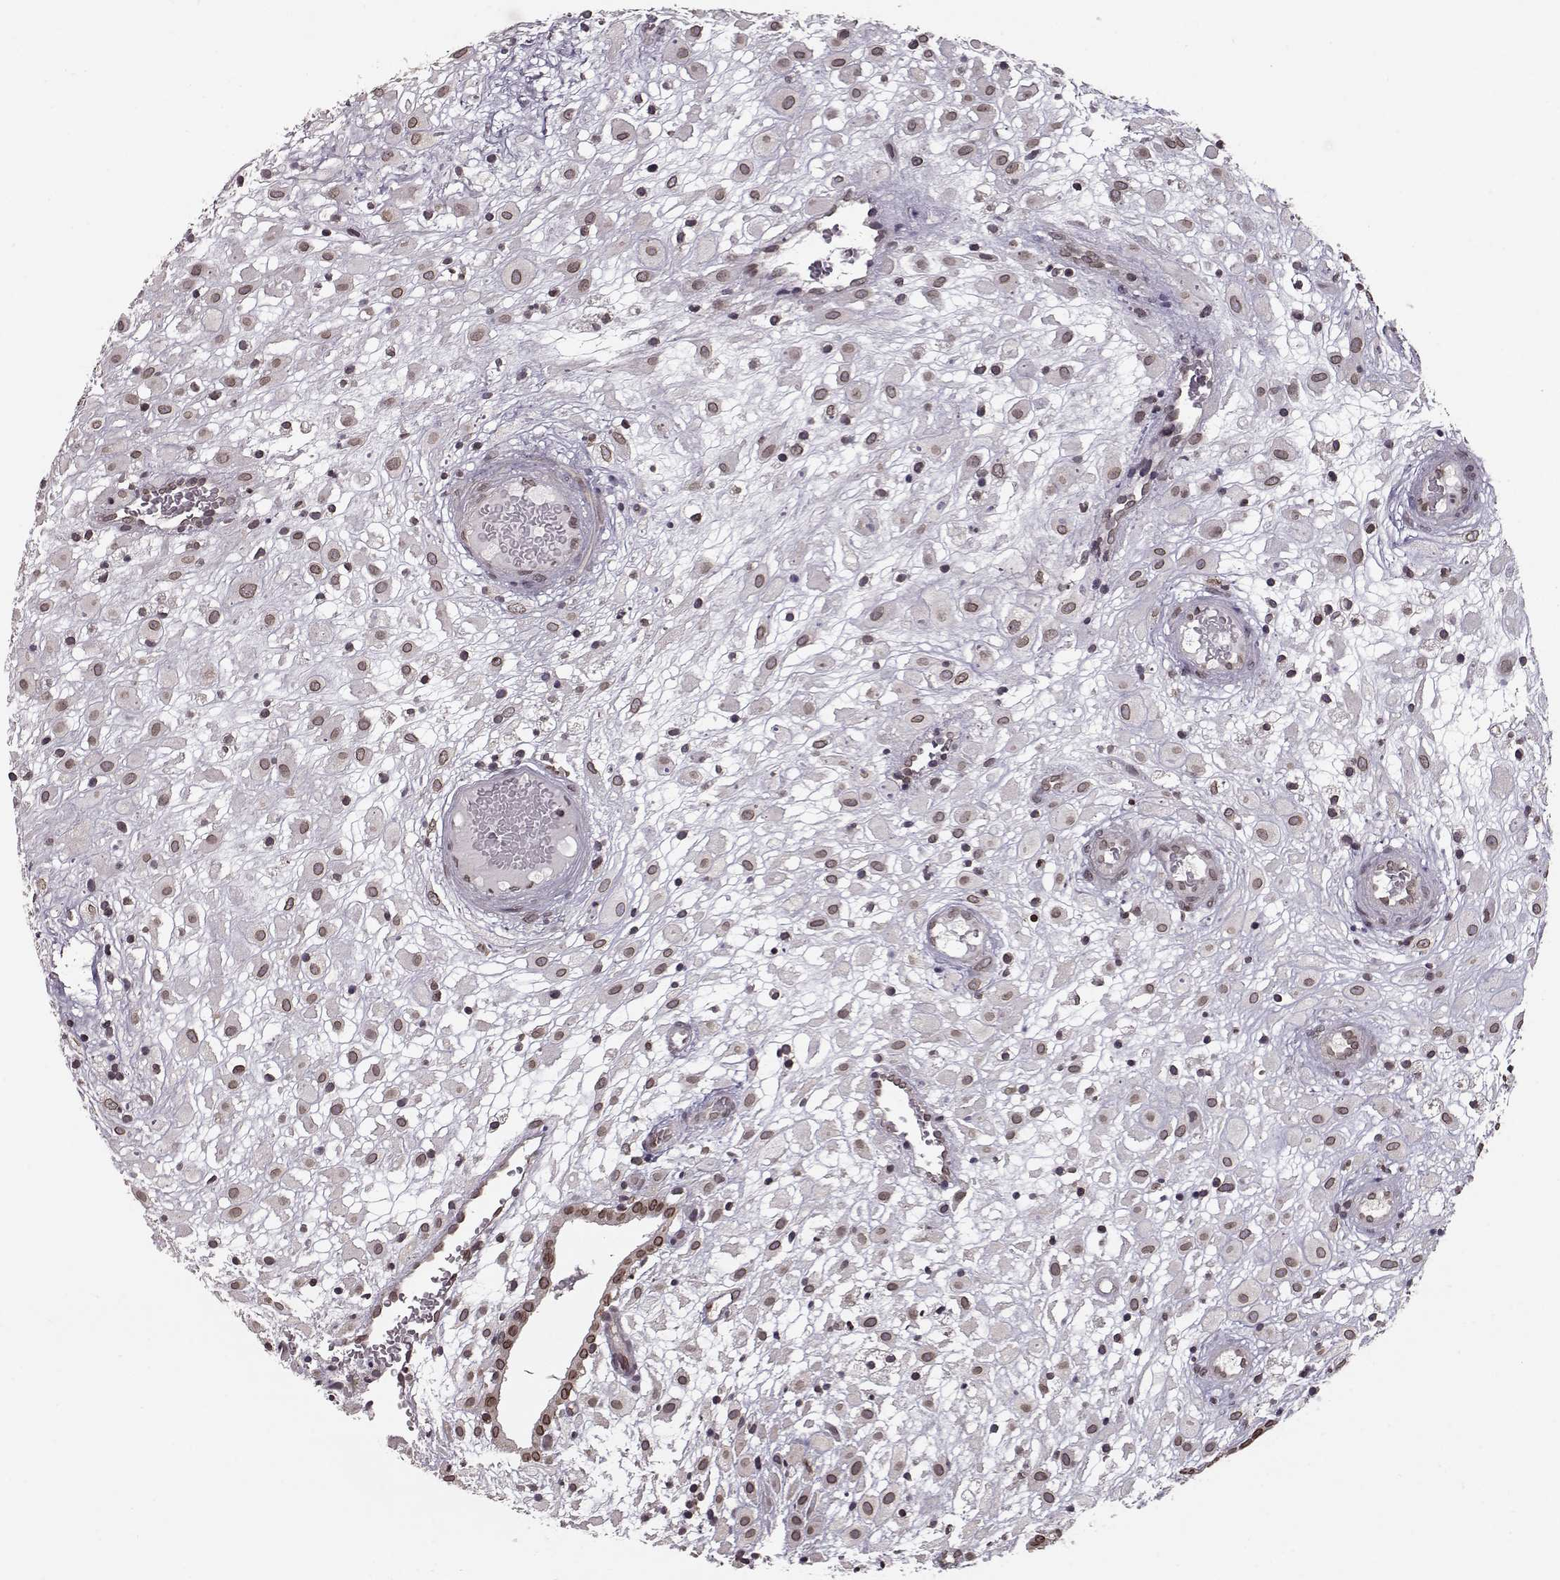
{"staining": {"intensity": "weak", "quantity": ">75%", "location": "cytoplasmic/membranous,nuclear"}, "tissue": "placenta", "cell_type": "Decidual cells", "image_type": "normal", "snomed": [{"axis": "morphology", "description": "Normal tissue, NOS"}, {"axis": "topography", "description": "Placenta"}], "caption": "About >75% of decidual cells in normal human placenta reveal weak cytoplasmic/membranous,nuclear protein expression as visualized by brown immunohistochemical staining.", "gene": "NUP37", "patient": {"sex": "female", "age": 24}}